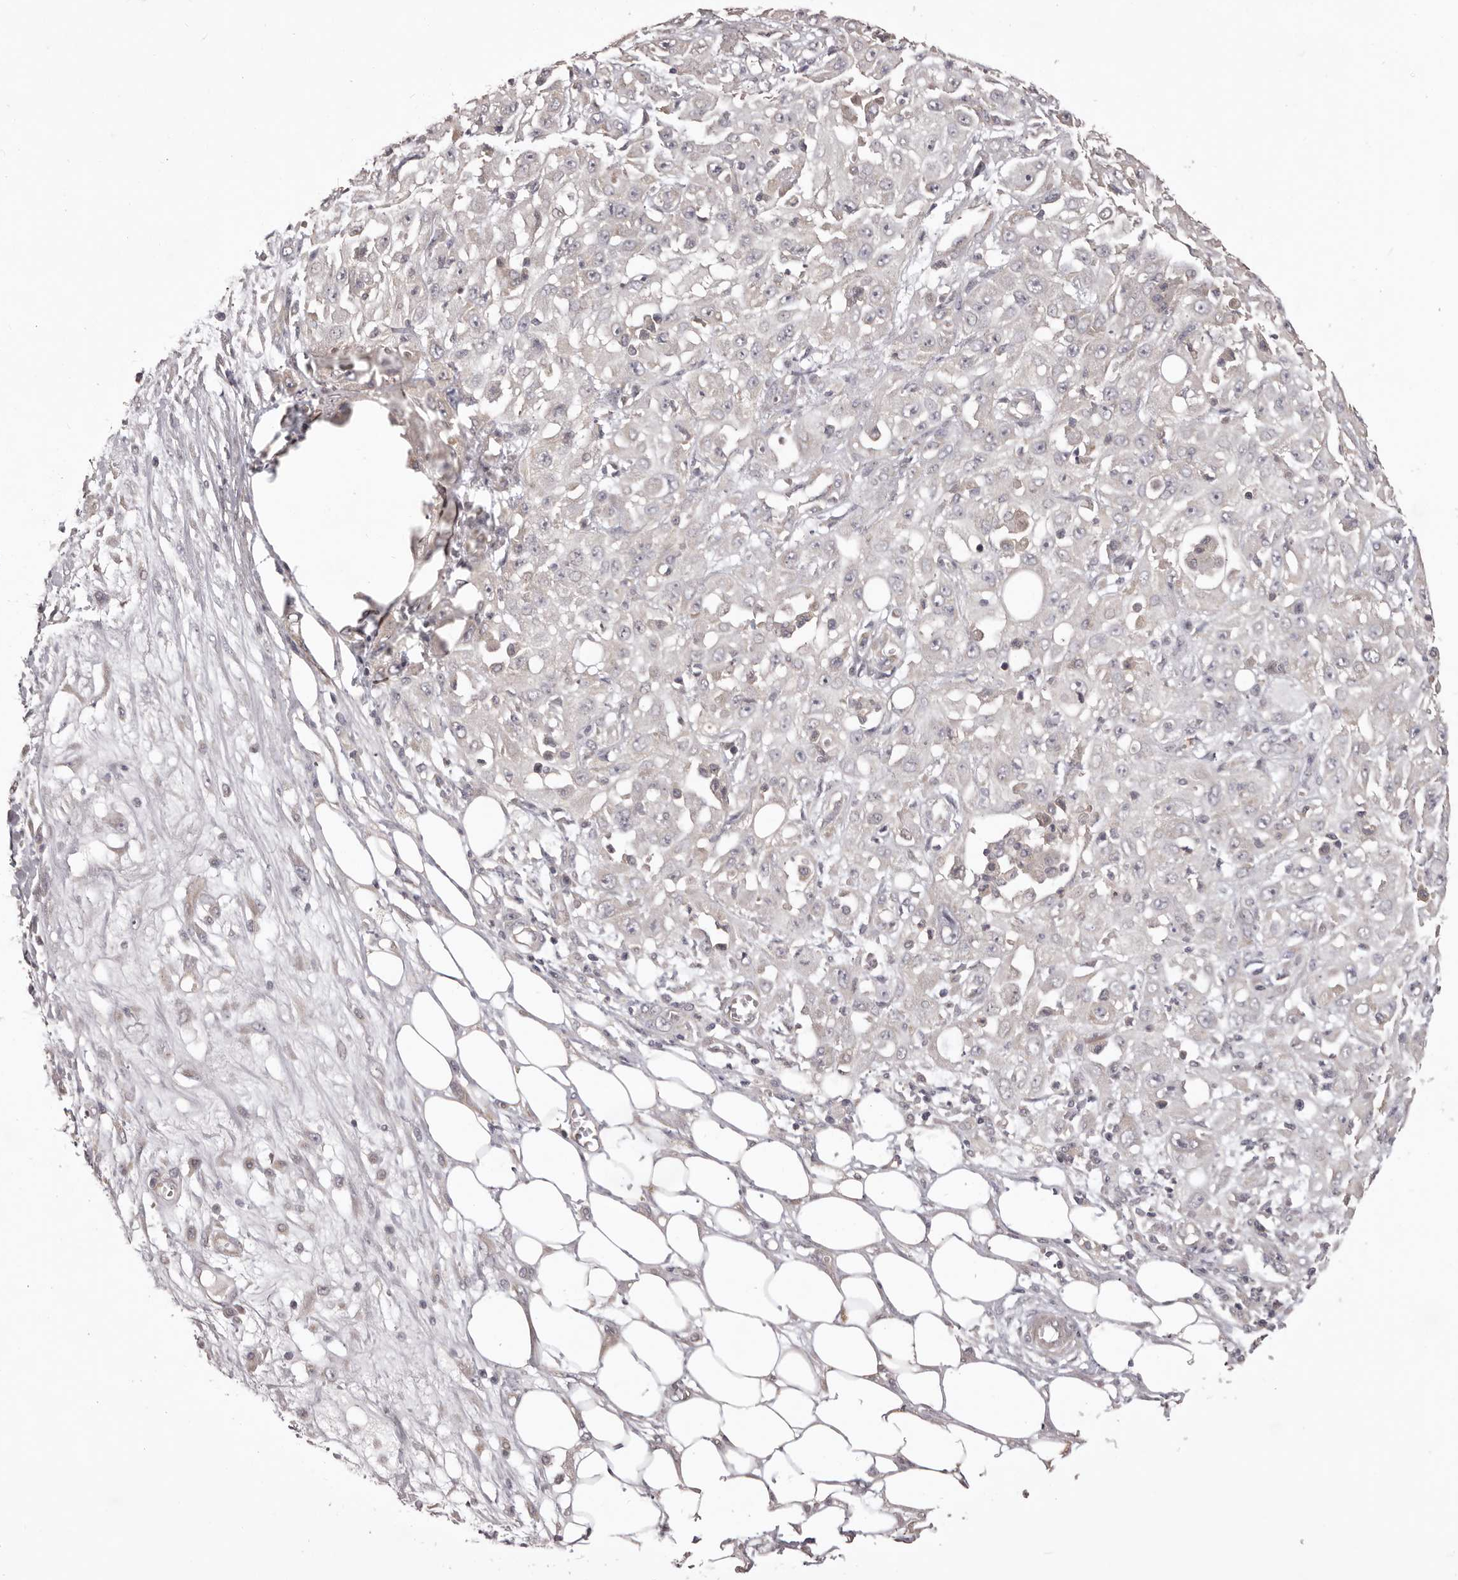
{"staining": {"intensity": "negative", "quantity": "none", "location": "none"}, "tissue": "skin cancer", "cell_type": "Tumor cells", "image_type": "cancer", "snomed": [{"axis": "morphology", "description": "Squamous cell carcinoma, NOS"}, {"axis": "morphology", "description": "Squamous cell carcinoma, metastatic, NOS"}, {"axis": "topography", "description": "Skin"}, {"axis": "topography", "description": "Lymph node"}], "caption": "An immunohistochemistry (IHC) histopathology image of metastatic squamous cell carcinoma (skin) is shown. There is no staining in tumor cells of metastatic squamous cell carcinoma (skin).", "gene": "HRH1", "patient": {"sex": "male", "age": 75}}